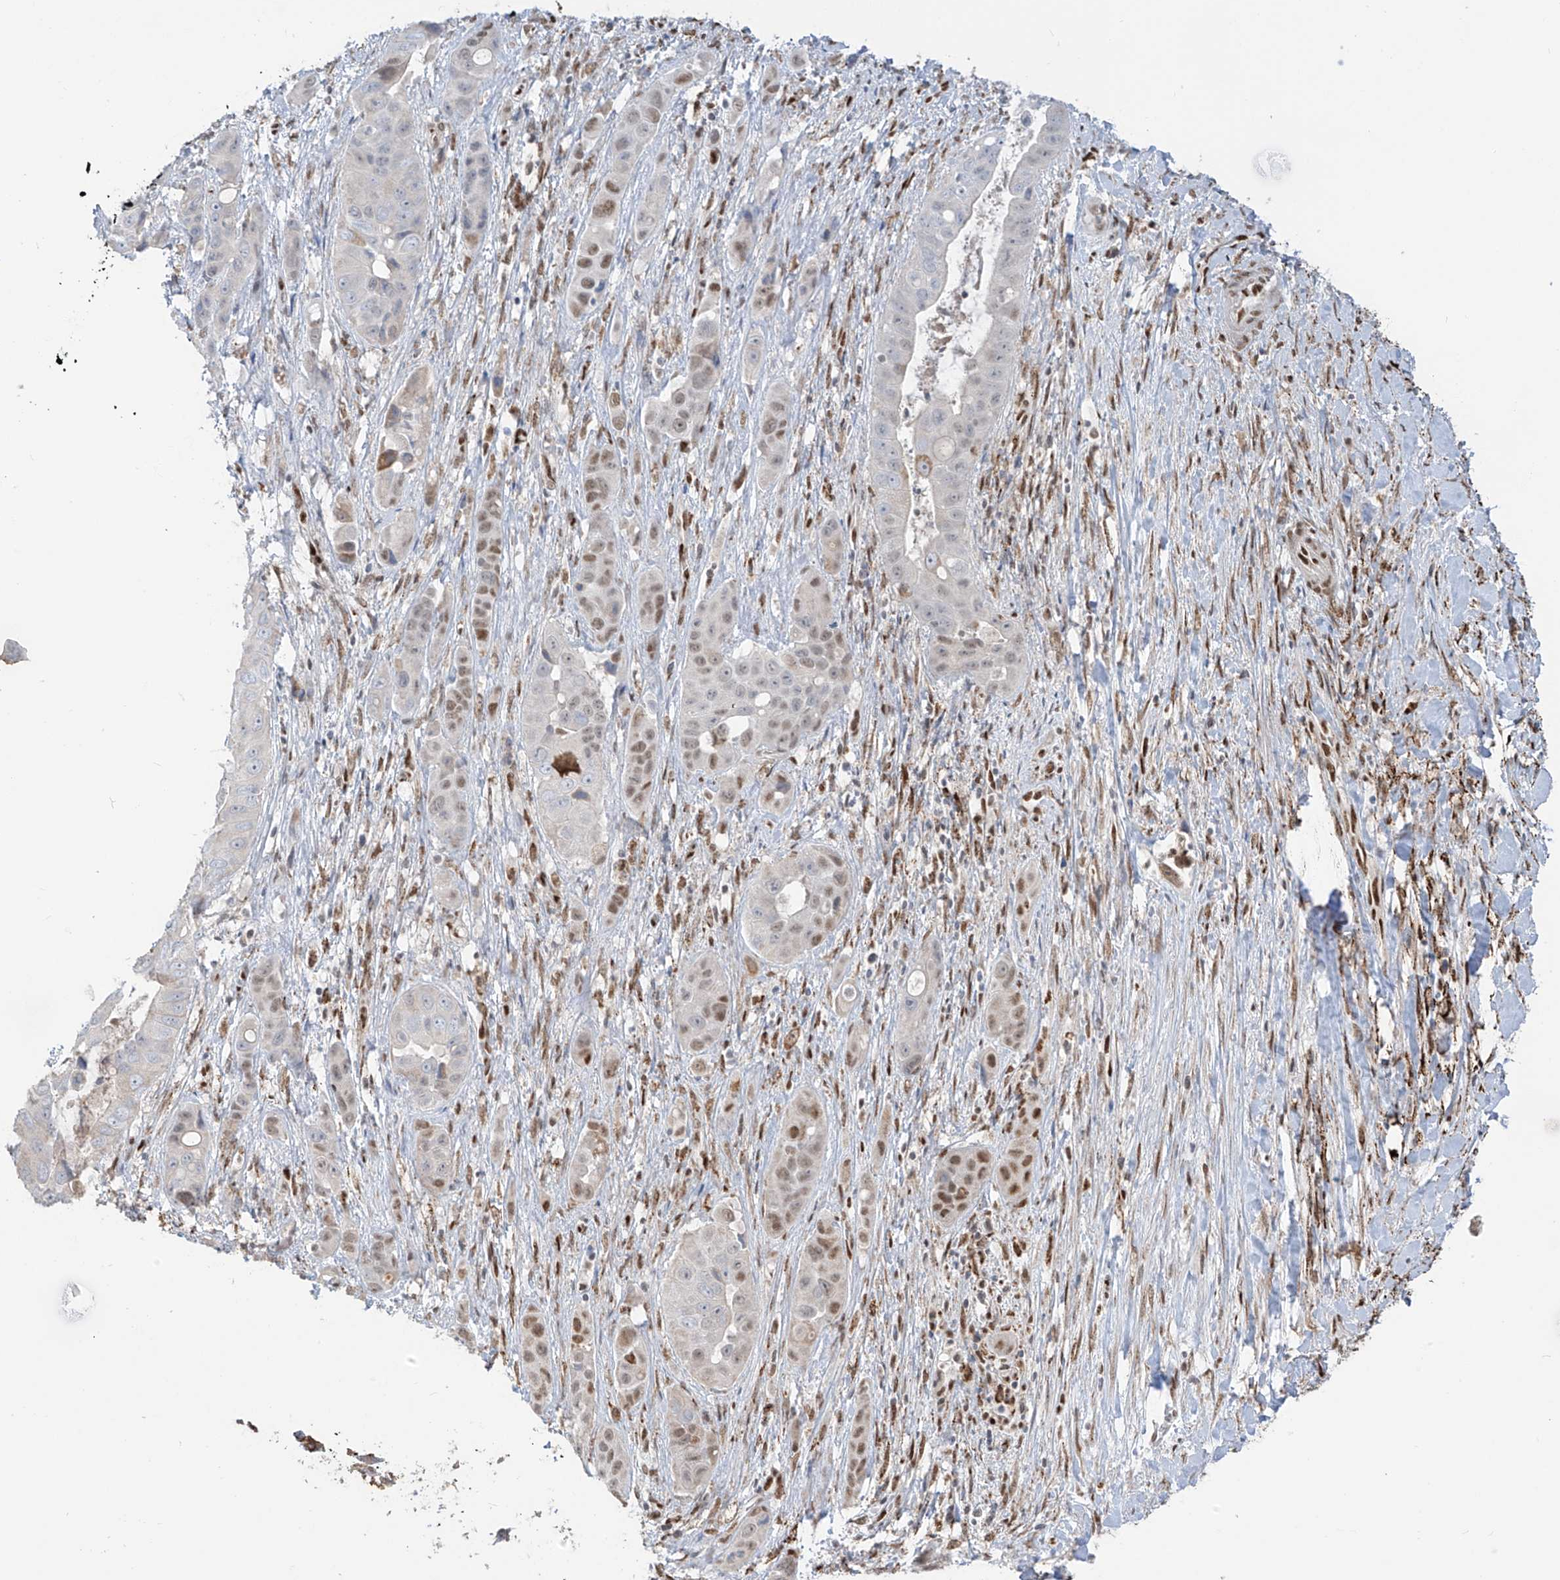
{"staining": {"intensity": "moderate", "quantity": "25%-75%", "location": "nuclear"}, "tissue": "liver cancer", "cell_type": "Tumor cells", "image_type": "cancer", "snomed": [{"axis": "morphology", "description": "Cholangiocarcinoma"}, {"axis": "topography", "description": "Liver"}], "caption": "IHC image of neoplastic tissue: cholangiocarcinoma (liver) stained using immunohistochemistry (IHC) displays medium levels of moderate protein expression localized specifically in the nuclear of tumor cells, appearing as a nuclear brown color.", "gene": "PM20D2", "patient": {"sex": "female", "age": 52}}